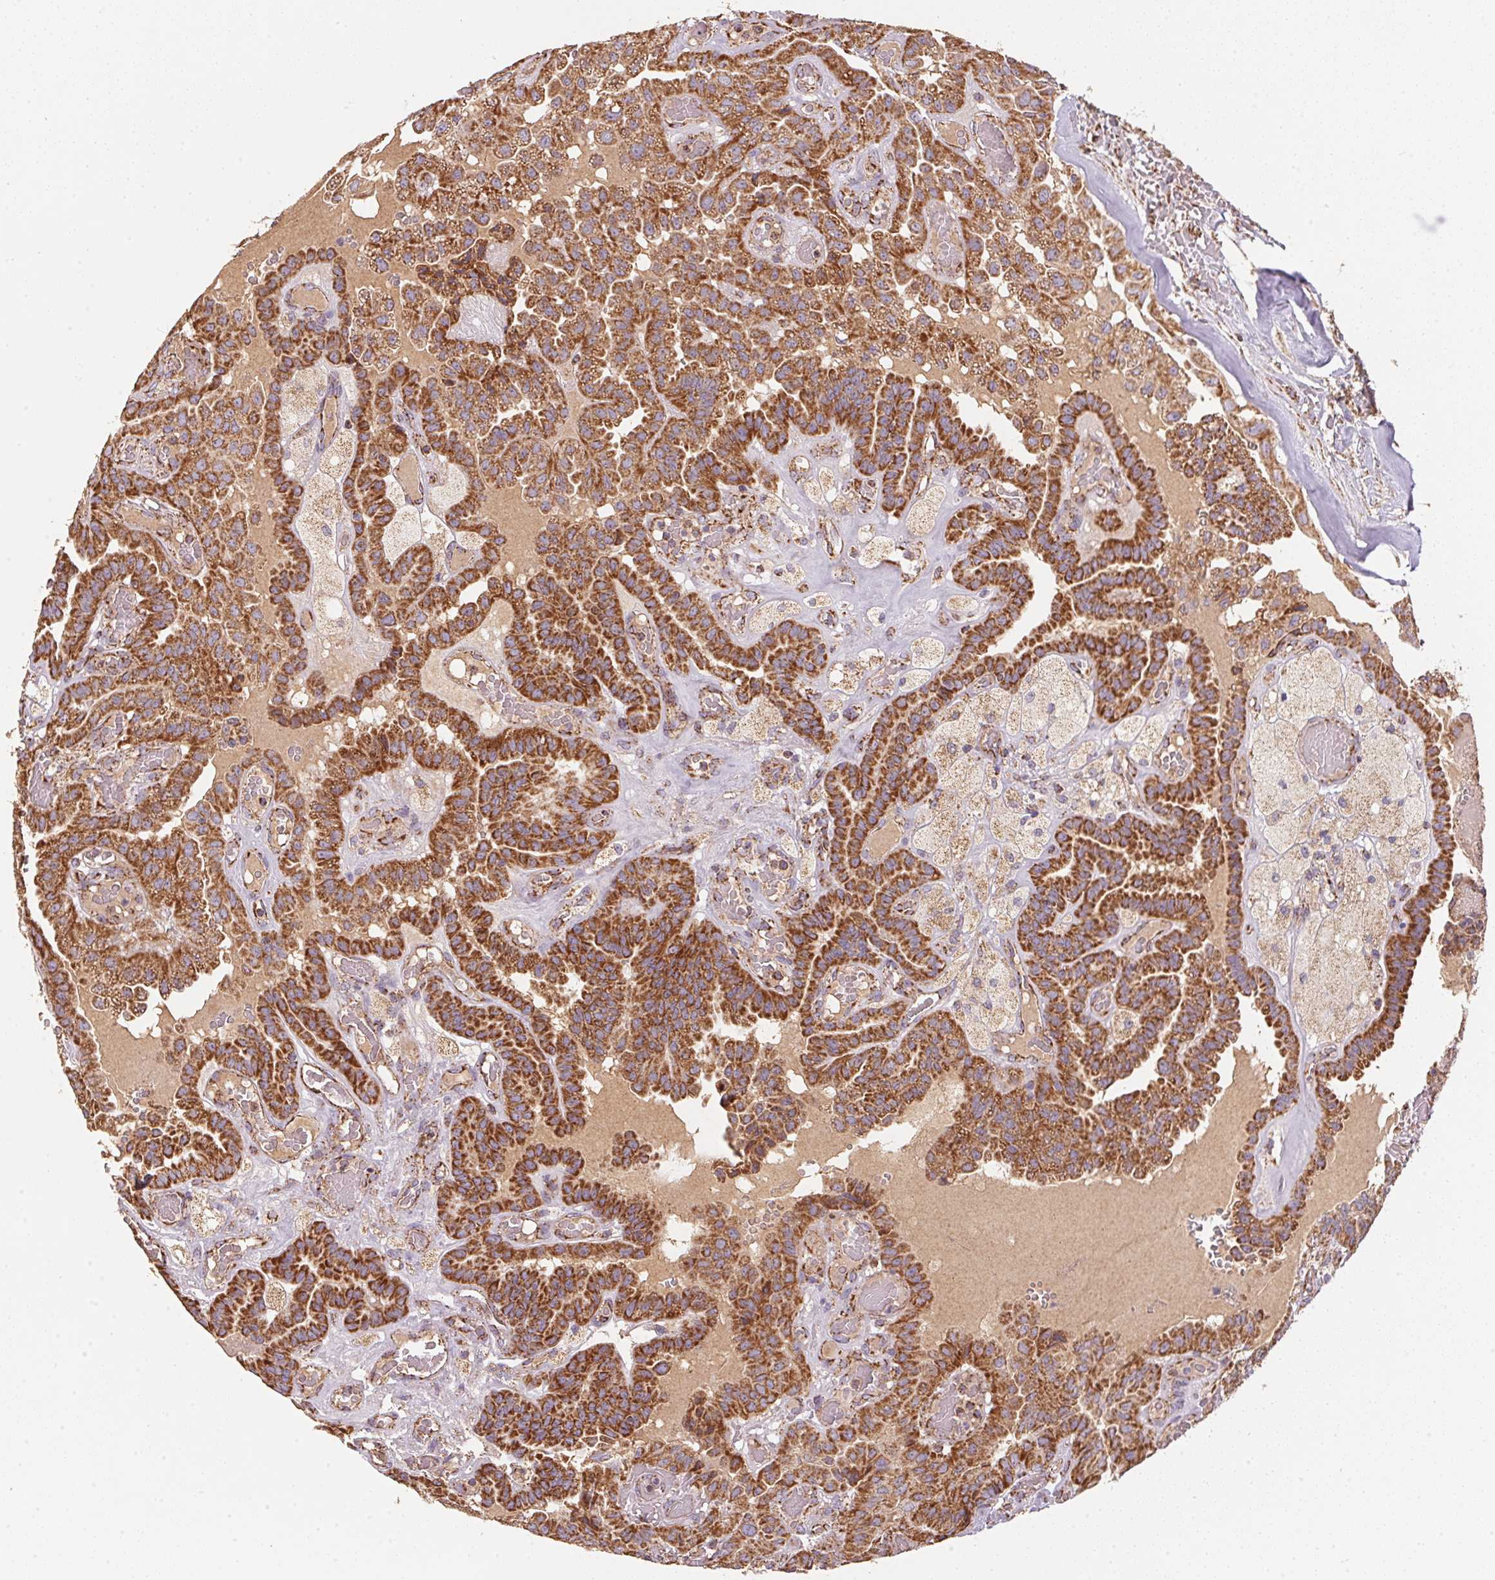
{"staining": {"intensity": "strong", "quantity": ">75%", "location": "cytoplasmic/membranous"}, "tissue": "thyroid cancer", "cell_type": "Tumor cells", "image_type": "cancer", "snomed": [{"axis": "morphology", "description": "Papillary adenocarcinoma, NOS"}, {"axis": "morphology", "description": "Papillary adenoma metastatic"}, {"axis": "topography", "description": "Thyroid gland"}], "caption": "The immunohistochemical stain highlights strong cytoplasmic/membranous expression in tumor cells of thyroid papillary adenoma metastatic tissue.", "gene": "NDUFS2", "patient": {"sex": "male", "age": 87}}